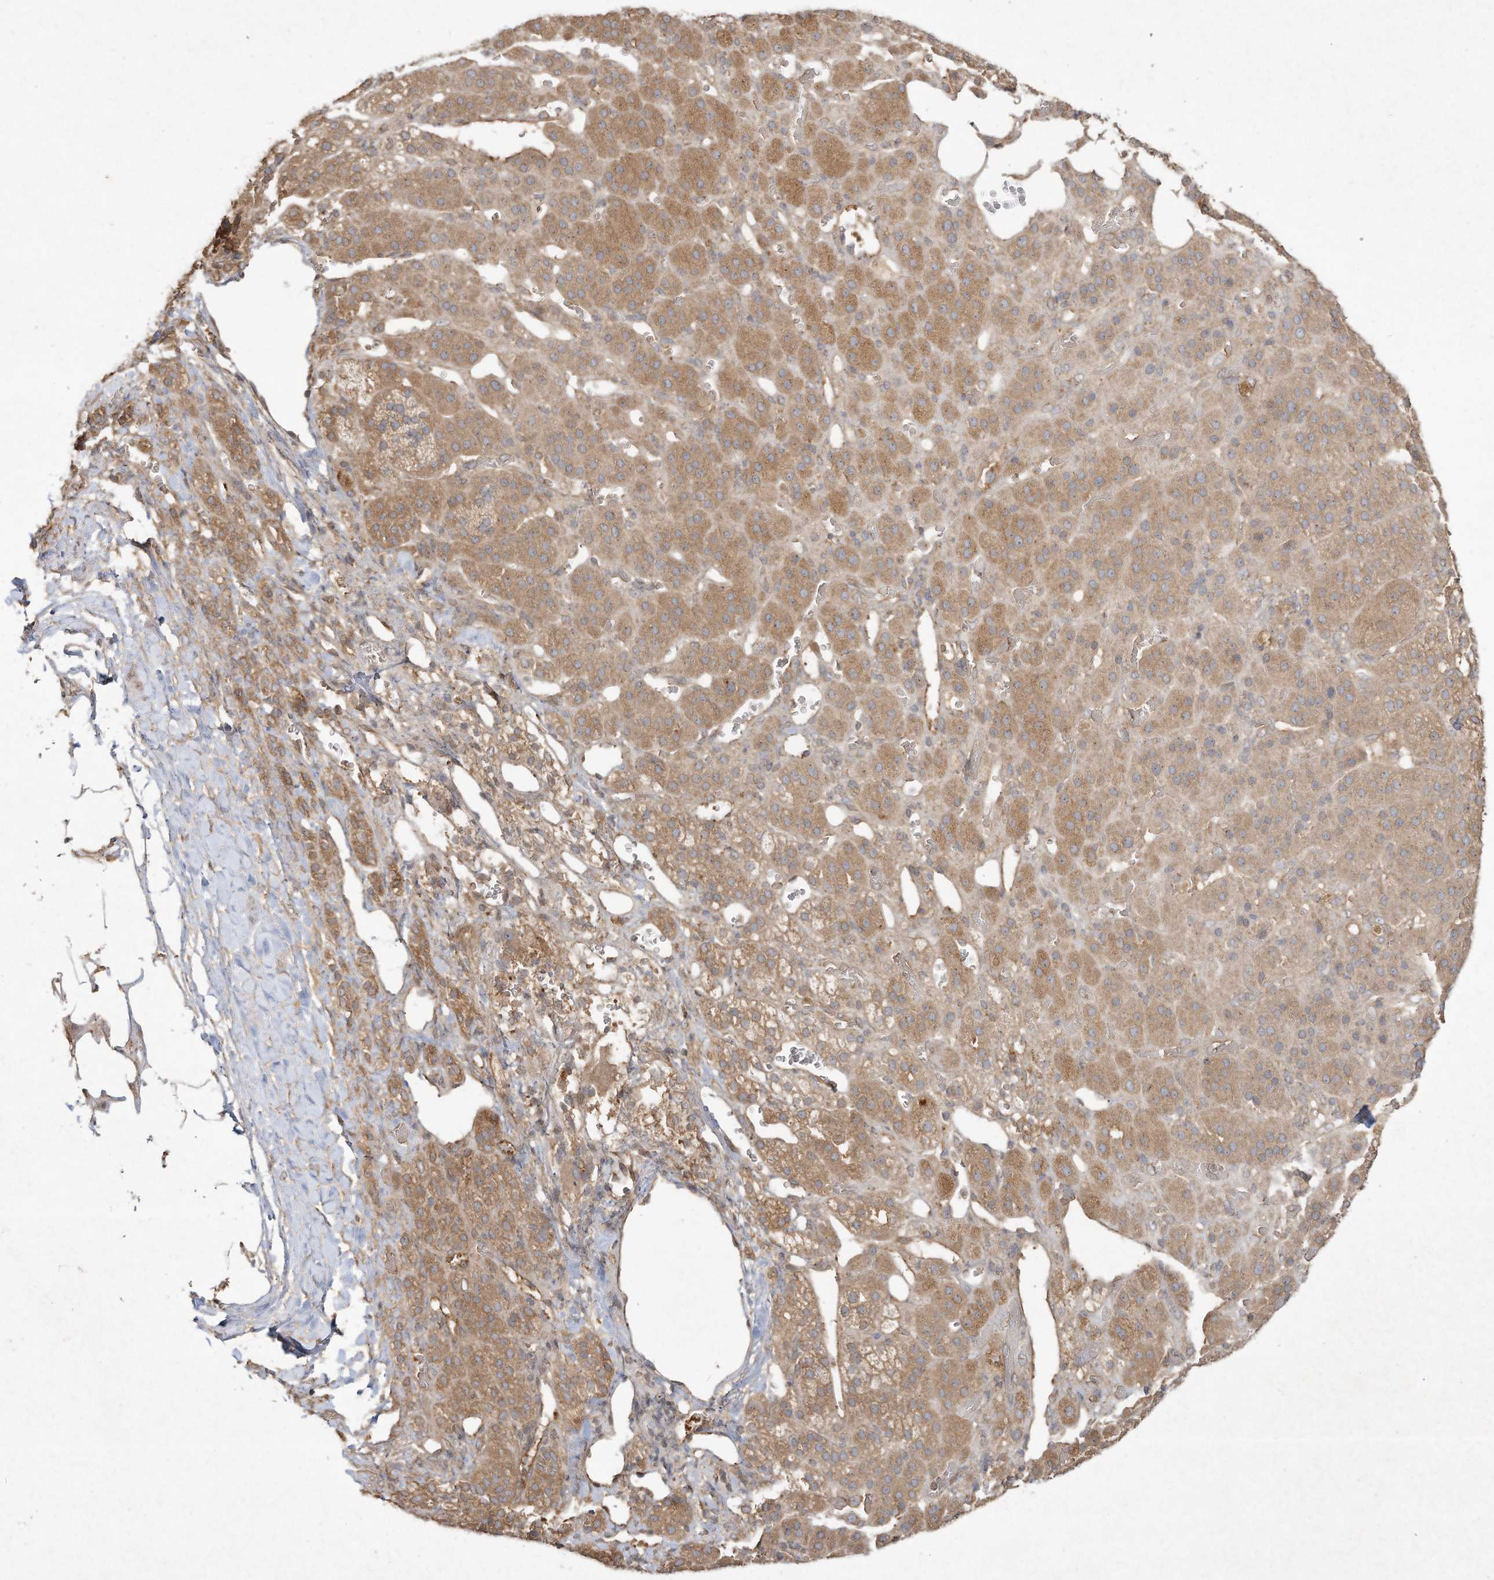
{"staining": {"intensity": "moderate", "quantity": ">75%", "location": "cytoplasmic/membranous"}, "tissue": "adrenal gland", "cell_type": "Glandular cells", "image_type": "normal", "snomed": [{"axis": "morphology", "description": "Normal tissue, NOS"}, {"axis": "topography", "description": "Adrenal gland"}], "caption": "High-power microscopy captured an immunohistochemistry photomicrograph of unremarkable adrenal gland, revealing moderate cytoplasmic/membranous staining in approximately >75% of glandular cells. Nuclei are stained in blue.", "gene": "DYNC1I2", "patient": {"sex": "male", "age": 57}}